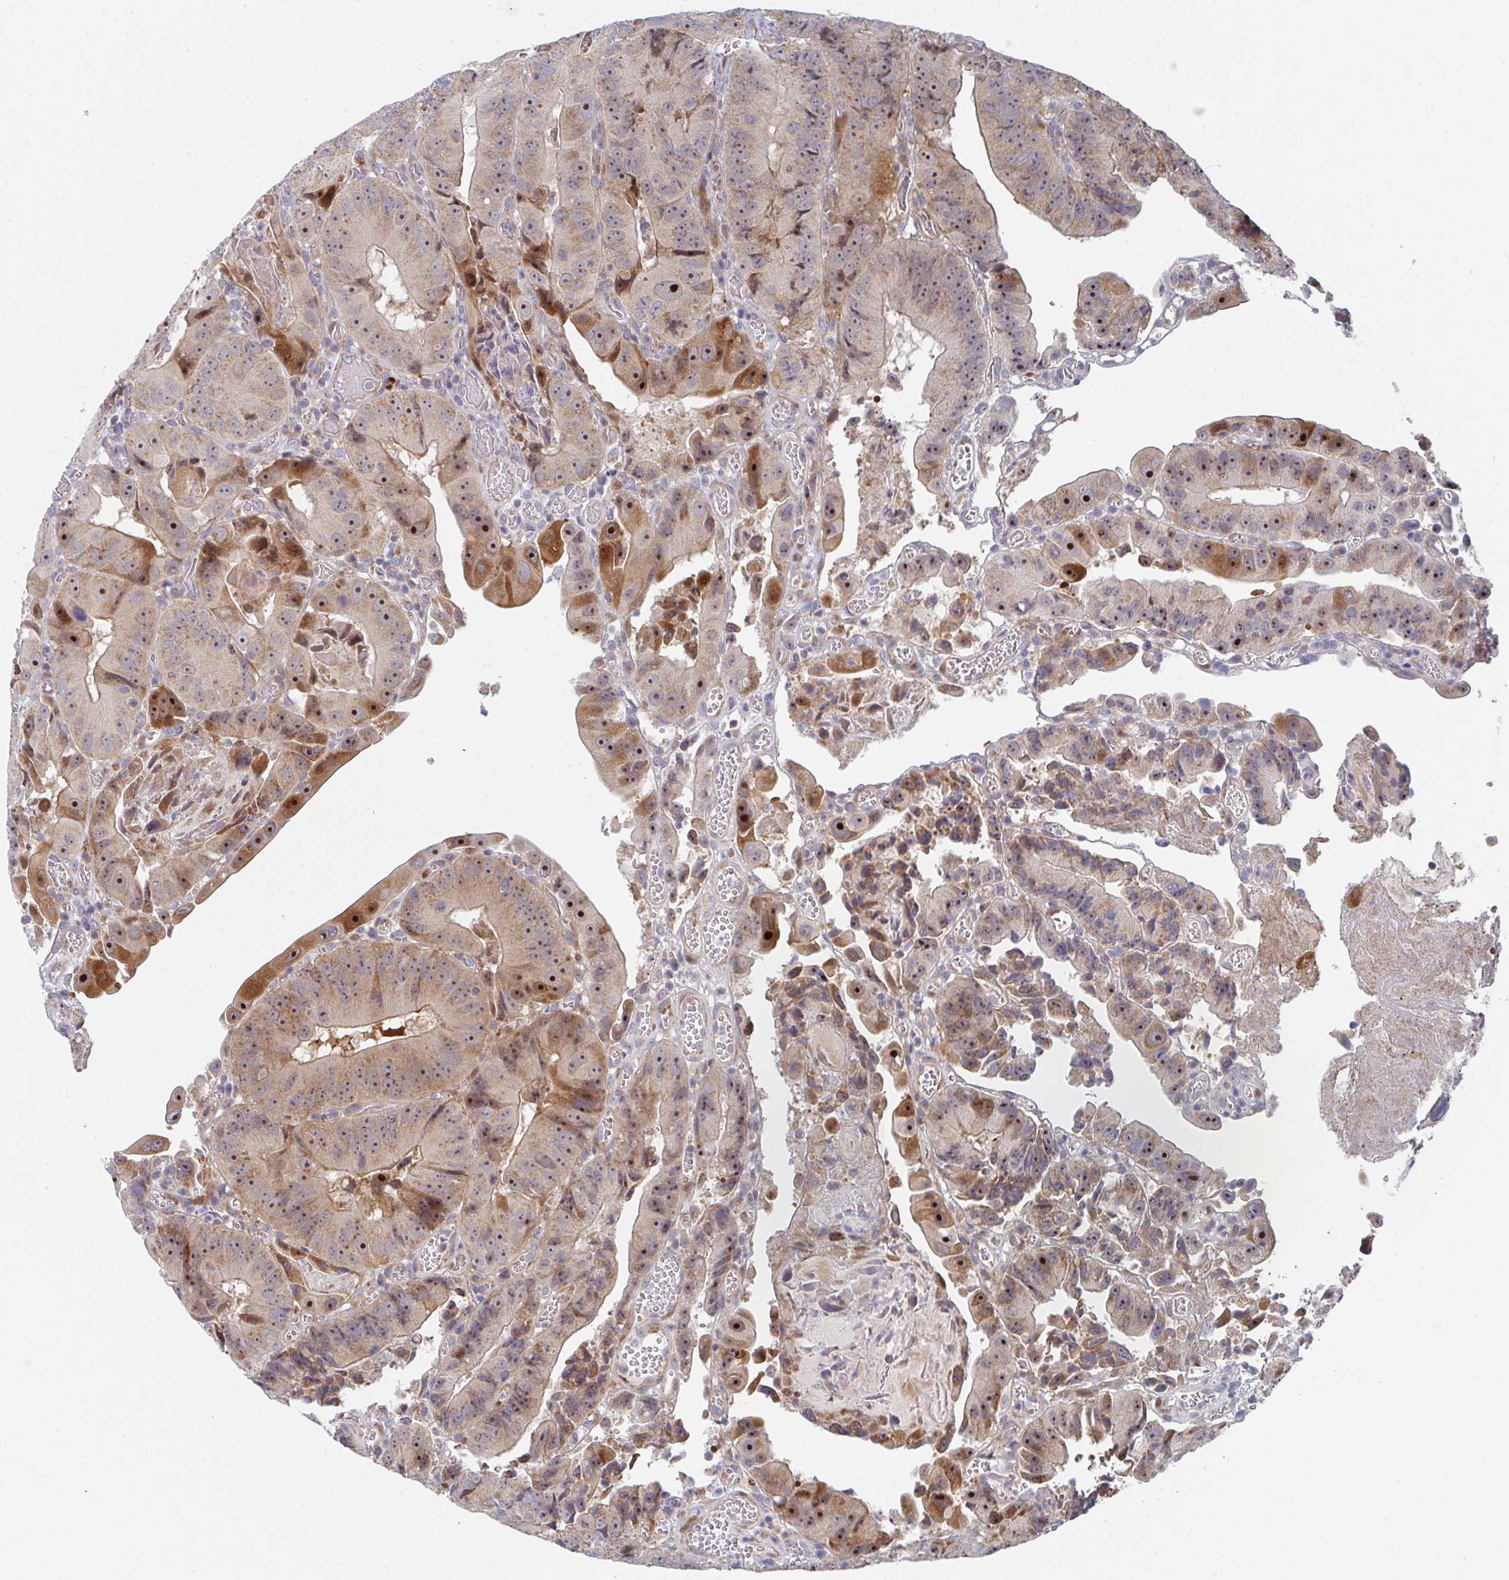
{"staining": {"intensity": "strong", "quantity": "25%-75%", "location": "cytoplasmic/membranous,nuclear"}, "tissue": "colorectal cancer", "cell_type": "Tumor cells", "image_type": "cancer", "snomed": [{"axis": "morphology", "description": "Adenocarcinoma, NOS"}, {"axis": "topography", "description": "Colon"}], "caption": "Colorectal adenocarcinoma tissue reveals strong cytoplasmic/membranous and nuclear staining in about 25%-75% of tumor cells, visualized by immunohistochemistry.", "gene": "ZNF644", "patient": {"sex": "female", "age": 86}}